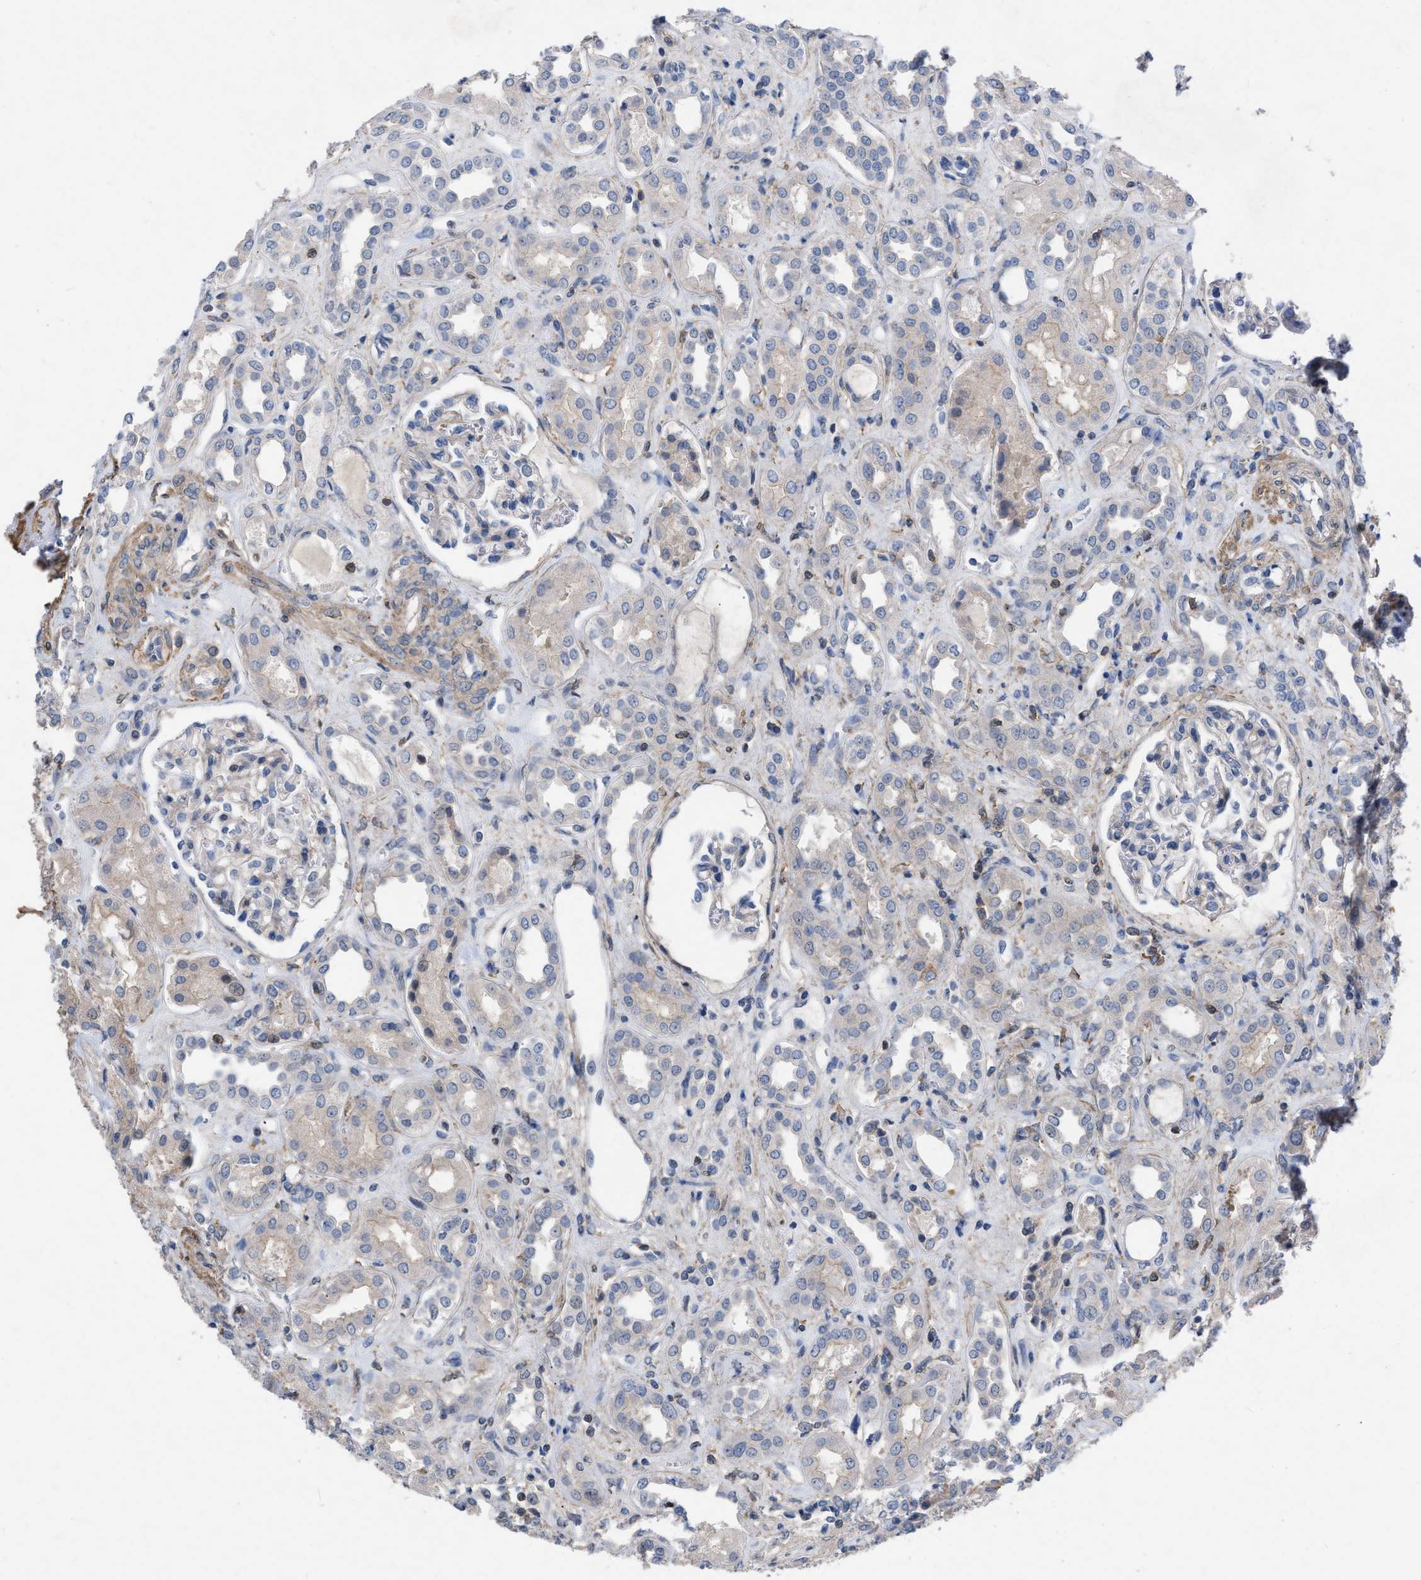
{"staining": {"intensity": "weak", "quantity": "<25%", "location": "cytoplasmic/membranous"}, "tissue": "kidney", "cell_type": "Cells in glomeruli", "image_type": "normal", "snomed": [{"axis": "morphology", "description": "Normal tissue, NOS"}, {"axis": "topography", "description": "Kidney"}], "caption": "This histopathology image is of unremarkable kidney stained with immunohistochemistry to label a protein in brown with the nuclei are counter-stained blue. There is no positivity in cells in glomeruli.", "gene": "TMEM131", "patient": {"sex": "male", "age": 59}}